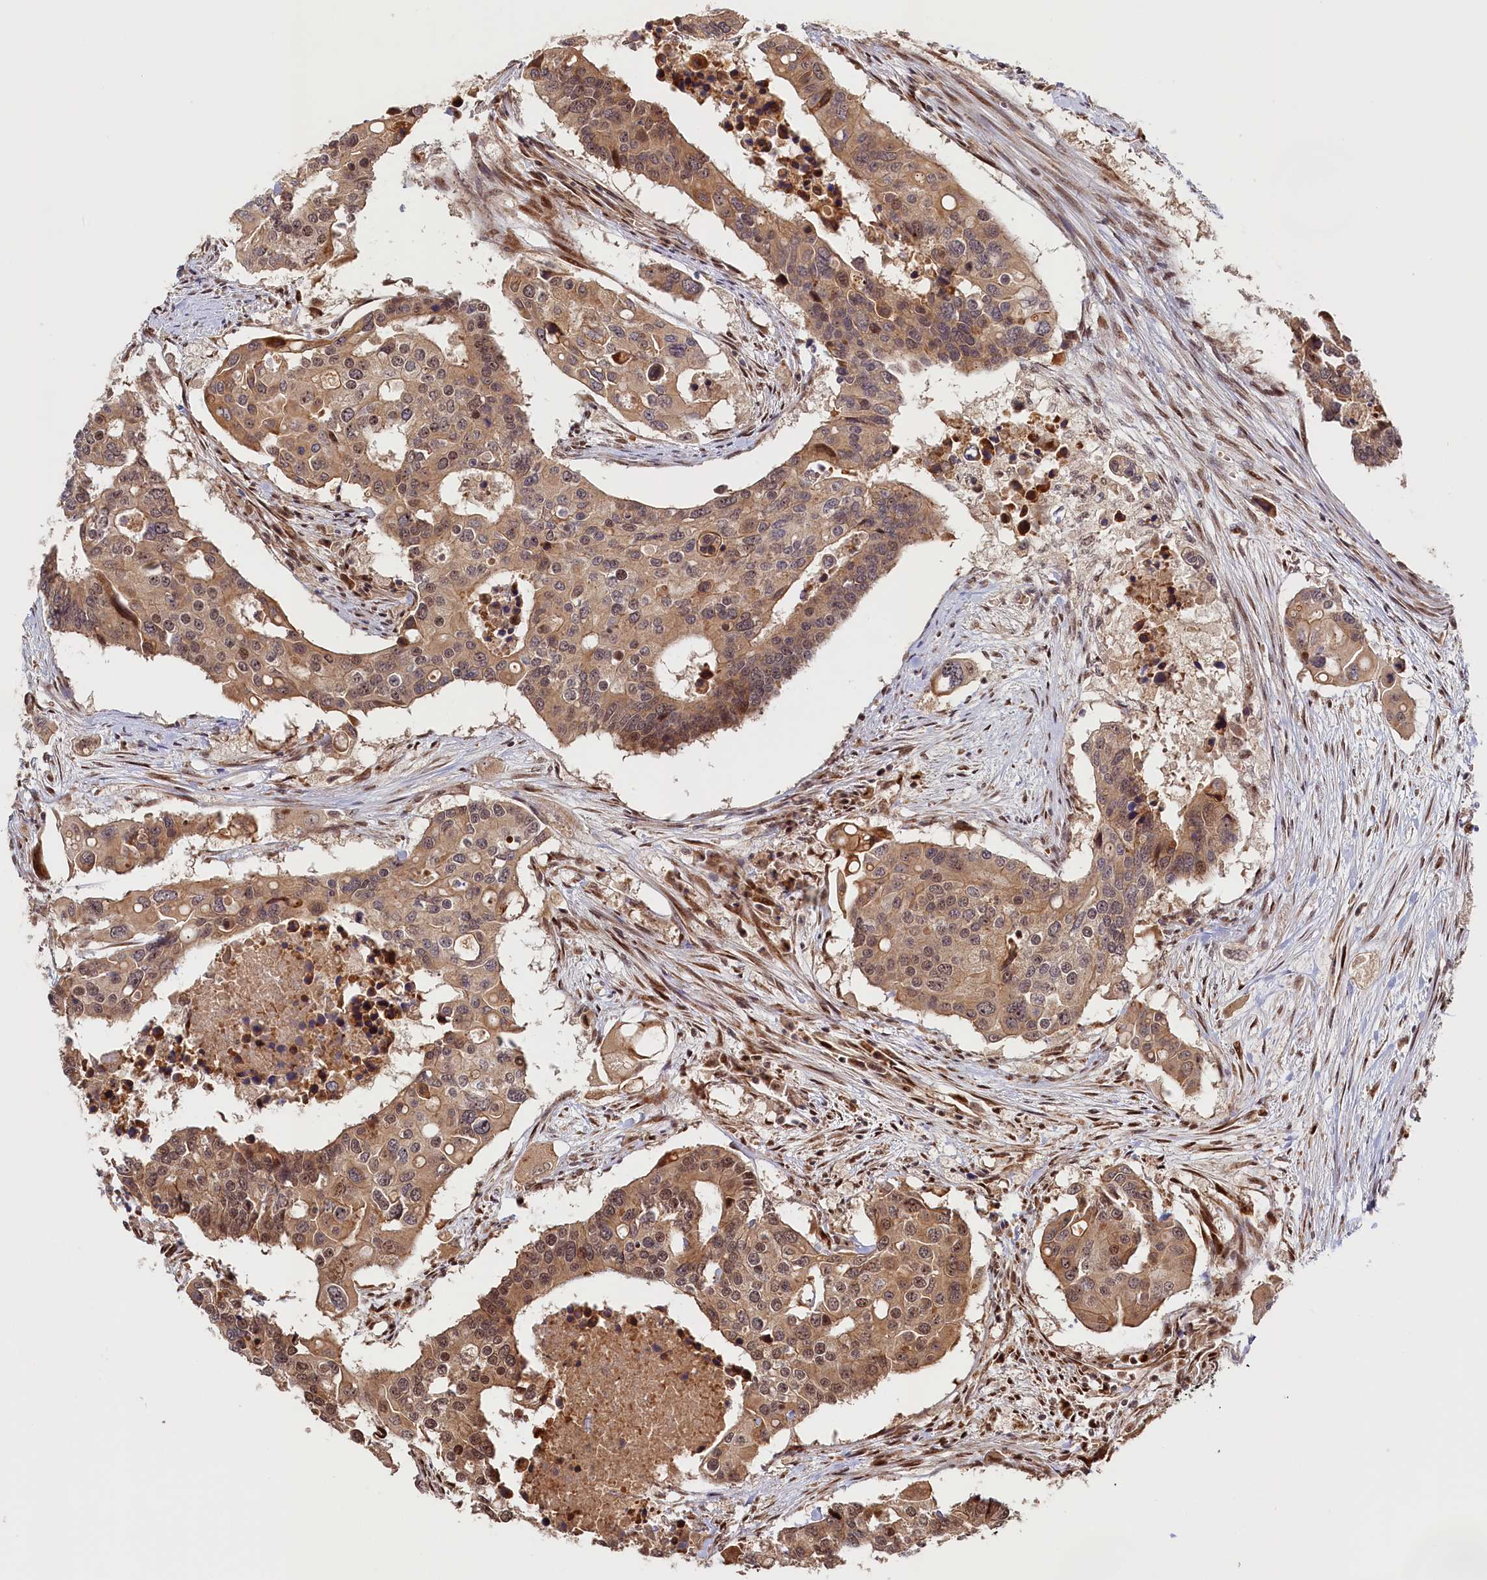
{"staining": {"intensity": "moderate", "quantity": ">75%", "location": "cytoplasmic/membranous,nuclear"}, "tissue": "colorectal cancer", "cell_type": "Tumor cells", "image_type": "cancer", "snomed": [{"axis": "morphology", "description": "Adenocarcinoma, NOS"}, {"axis": "topography", "description": "Colon"}], "caption": "Brown immunohistochemical staining in human adenocarcinoma (colorectal) demonstrates moderate cytoplasmic/membranous and nuclear staining in approximately >75% of tumor cells. The protein of interest is shown in brown color, while the nuclei are stained blue.", "gene": "ANKRD24", "patient": {"sex": "male", "age": 77}}